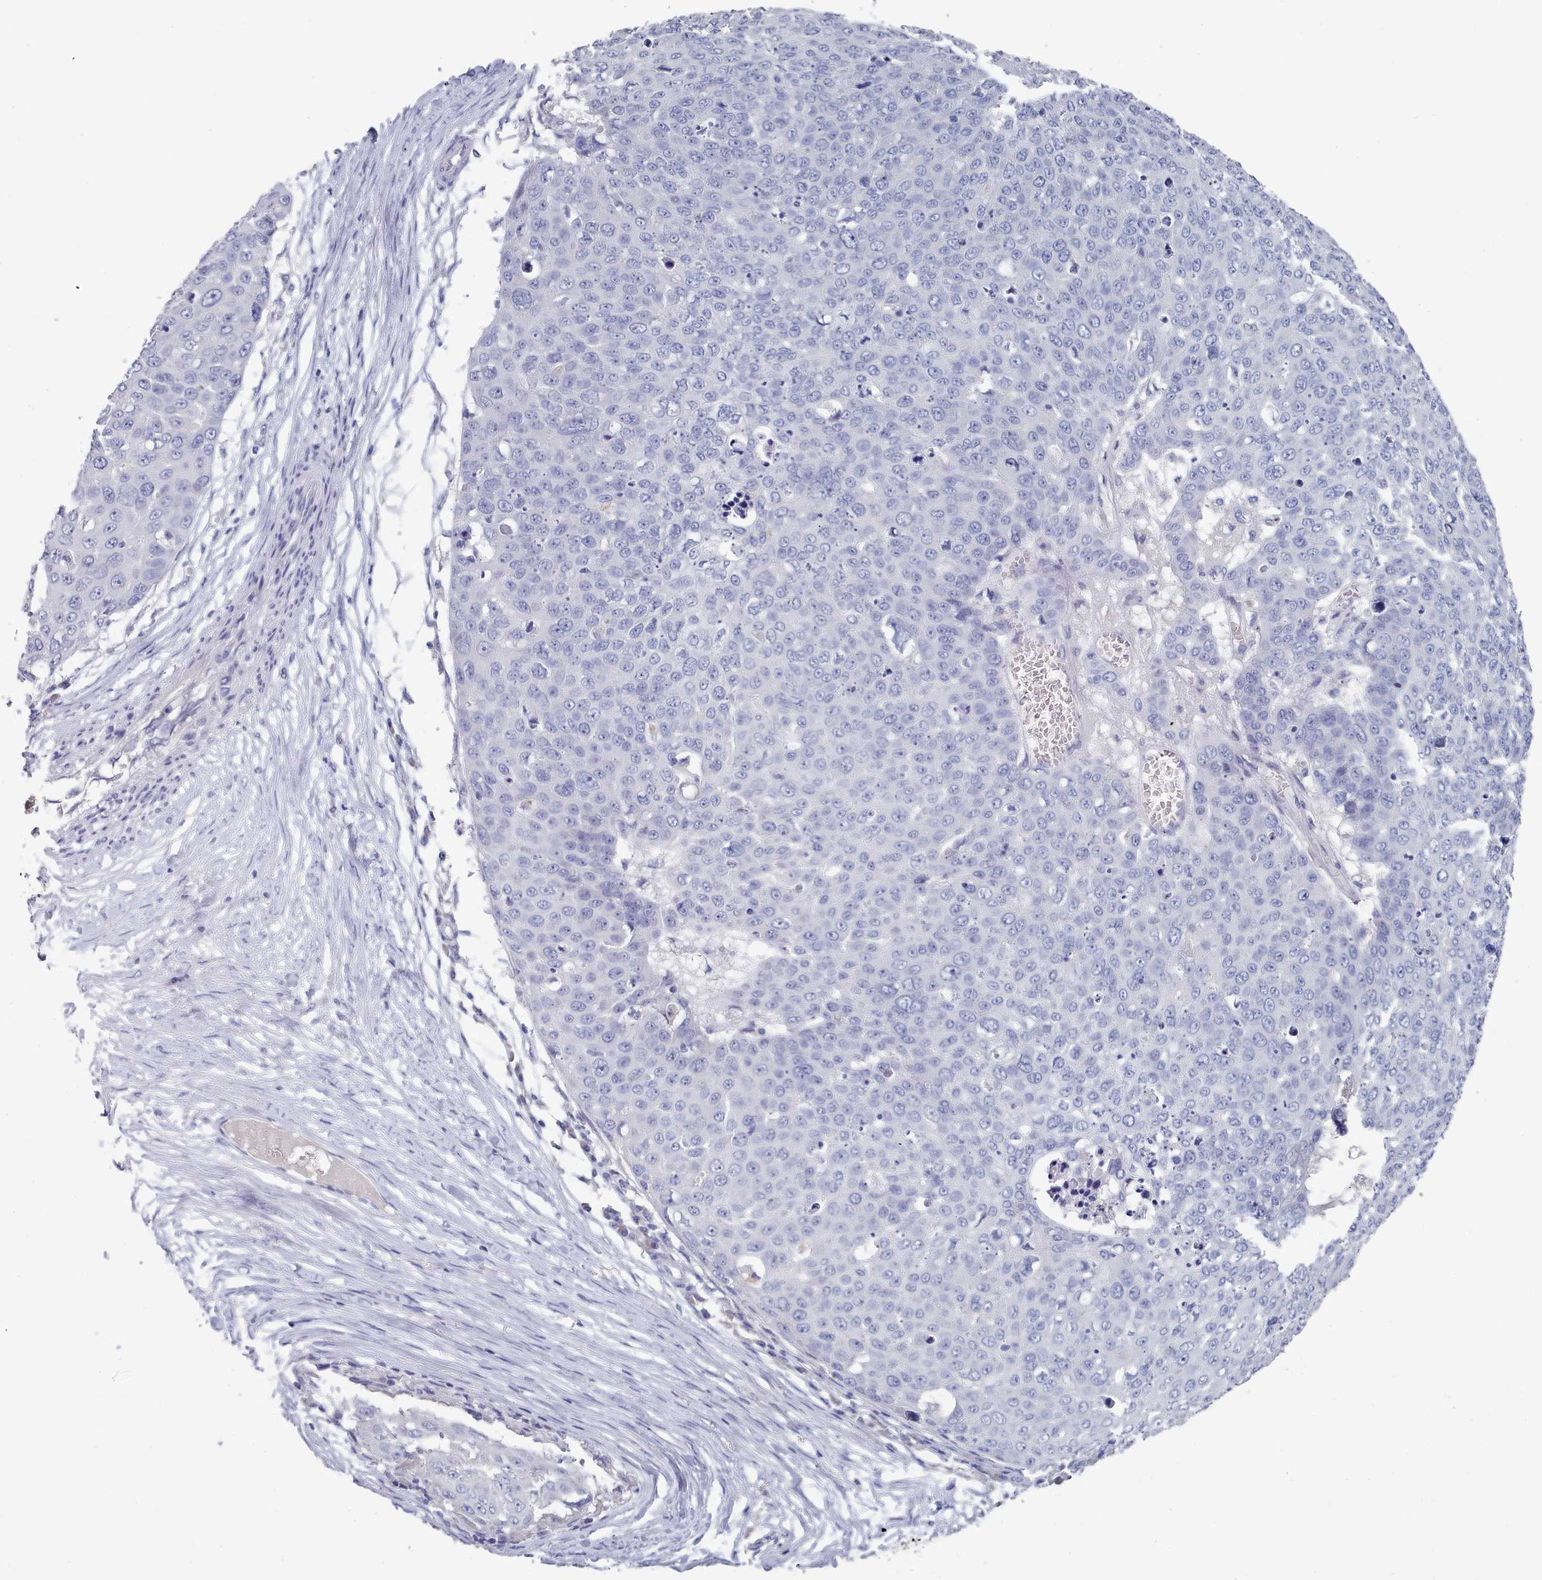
{"staining": {"intensity": "negative", "quantity": "none", "location": "none"}, "tissue": "skin cancer", "cell_type": "Tumor cells", "image_type": "cancer", "snomed": [{"axis": "morphology", "description": "Squamous cell carcinoma, NOS"}, {"axis": "topography", "description": "Skin"}], "caption": "Tumor cells show no significant positivity in squamous cell carcinoma (skin).", "gene": "ACAD11", "patient": {"sex": "male", "age": 71}}